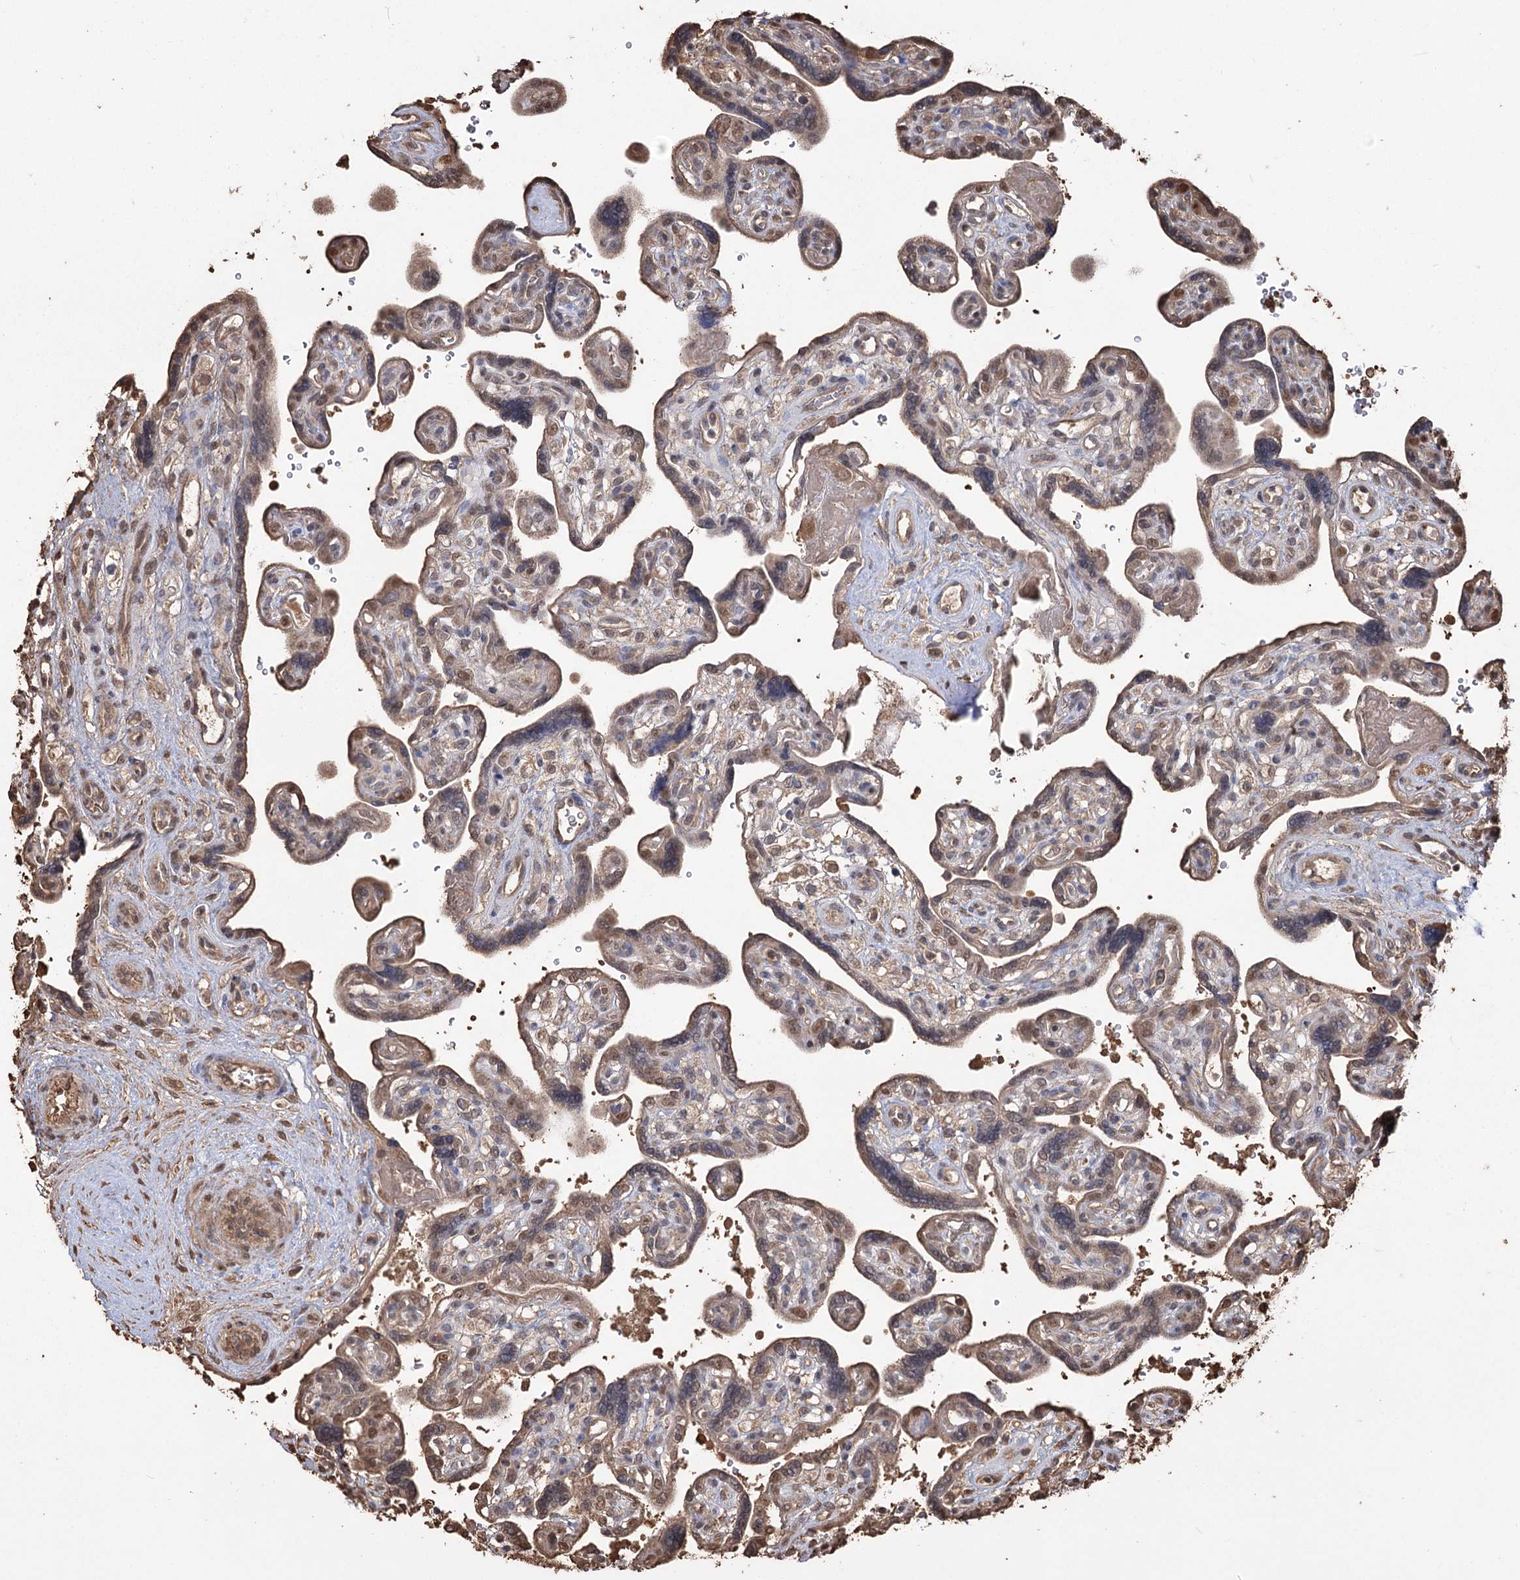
{"staining": {"intensity": "moderate", "quantity": "25%-75%", "location": "cytoplasmic/membranous,nuclear"}, "tissue": "placenta", "cell_type": "Trophoblastic cells", "image_type": "normal", "snomed": [{"axis": "morphology", "description": "Normal tissue, NOS"}, {"axis": "topography", "description": "Placenta"}], "caption": "Placenta stained with DAB (3,3'-diaminobenzidine) IHC reveals medium levels of moderate cytoplasmic/membranous,nuclear positivity in about 25%-75% of trophoblastic cells. The protein is shown in brown color, while the nuclei are stained blue.", "gene": "PLCH1", "patient": {"sex": "female", "age": 39}}